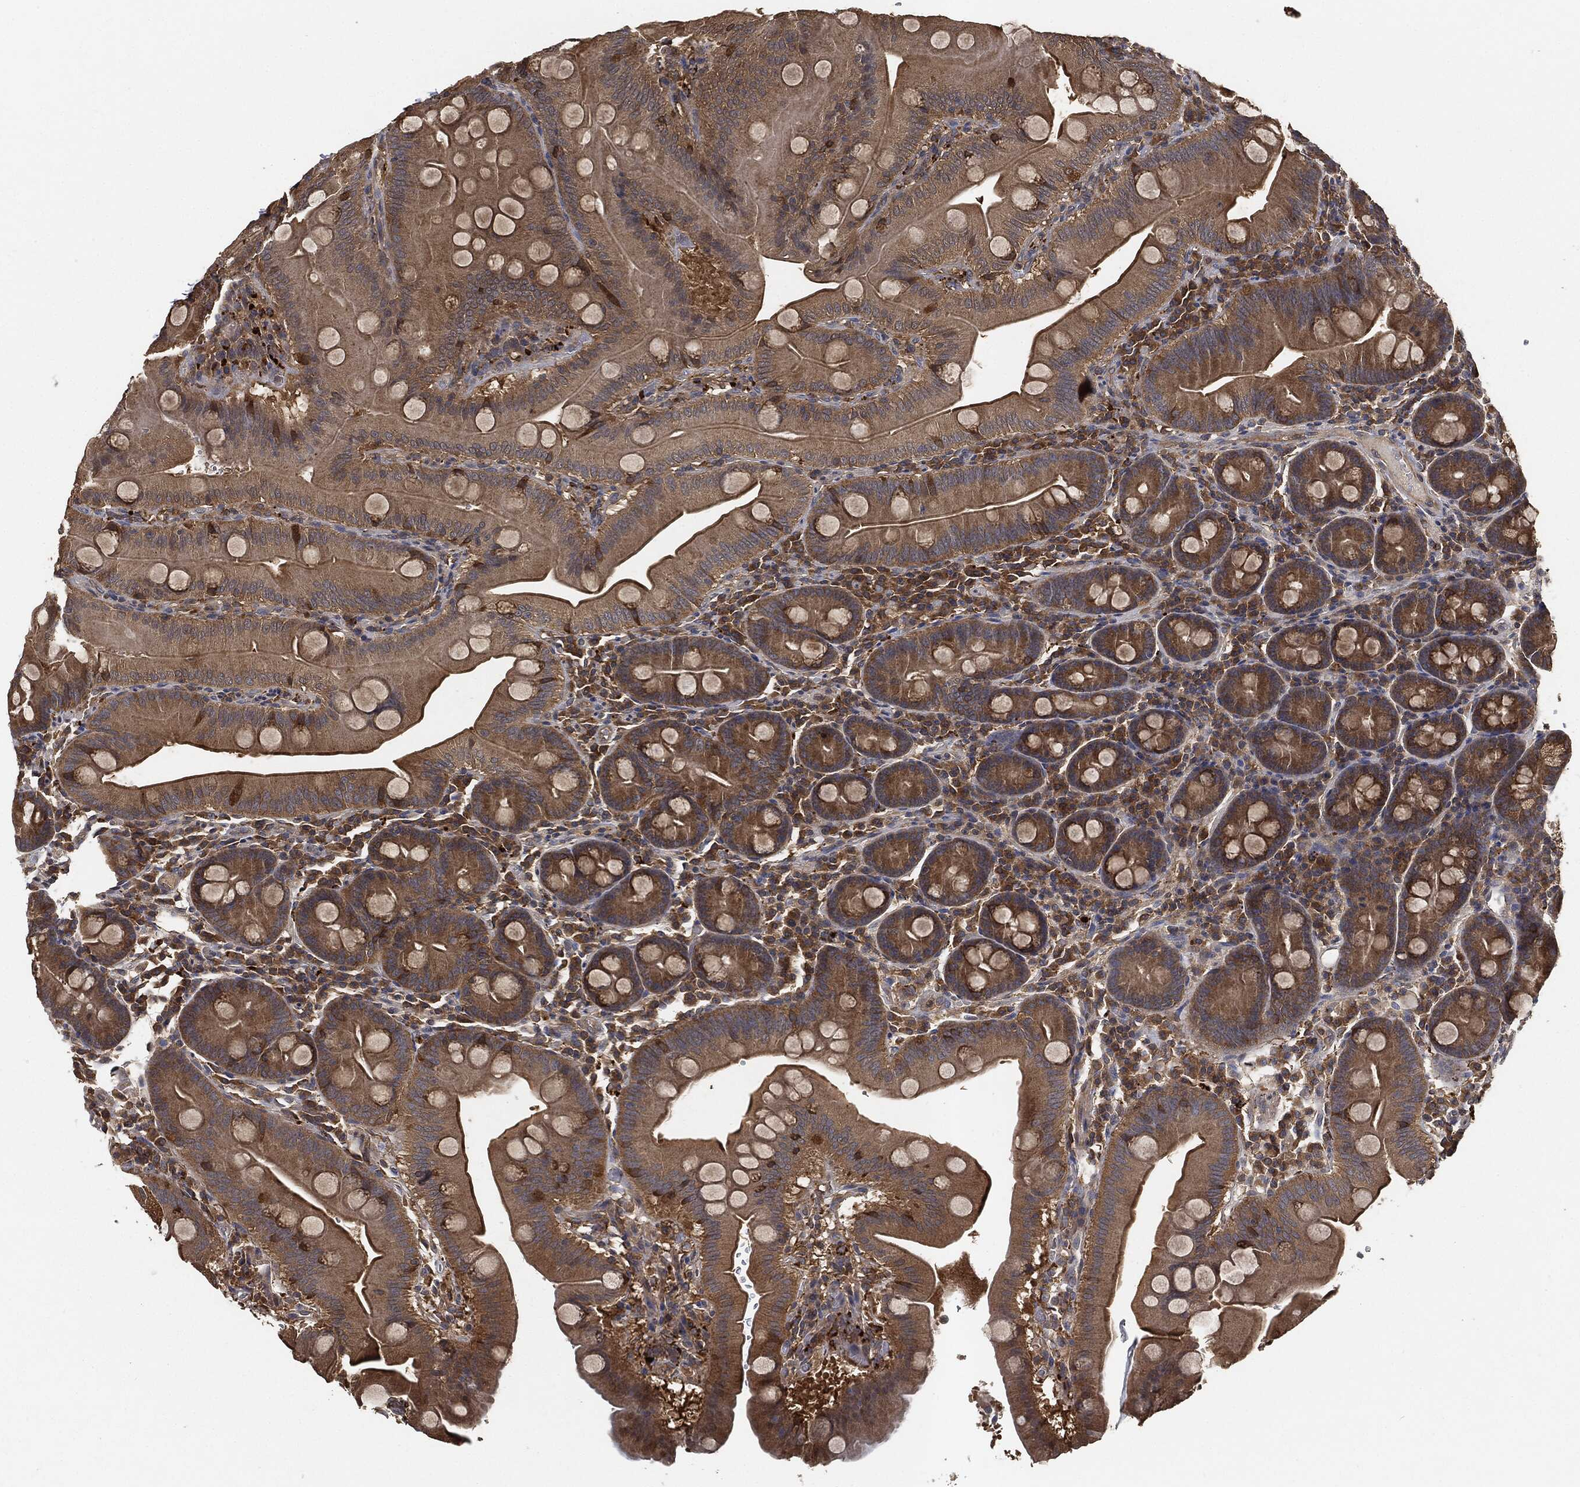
{"staining": {"intensity": "moderate", "quantity": "25%-75%", "location": "cytoplasmic/membranous"}, "tissue": "duodenum", "cell_type": "Glandular cells", "image_type": "normal", "snomed": [{"axis": "morphology", "description": "Normal tissue, NOS"}, {"axis": "topography", "description": "Duodenum"}], "caption": "The immunohistochemical stain highlights moderate cytoplasmic/membranous expression in glandular cells of unremarkable duodenum. (DAB = brown stain, brightfield microscopy at high magnification).", "gene": "BRAF", "patient": {"sex": "male", "age": 59}}